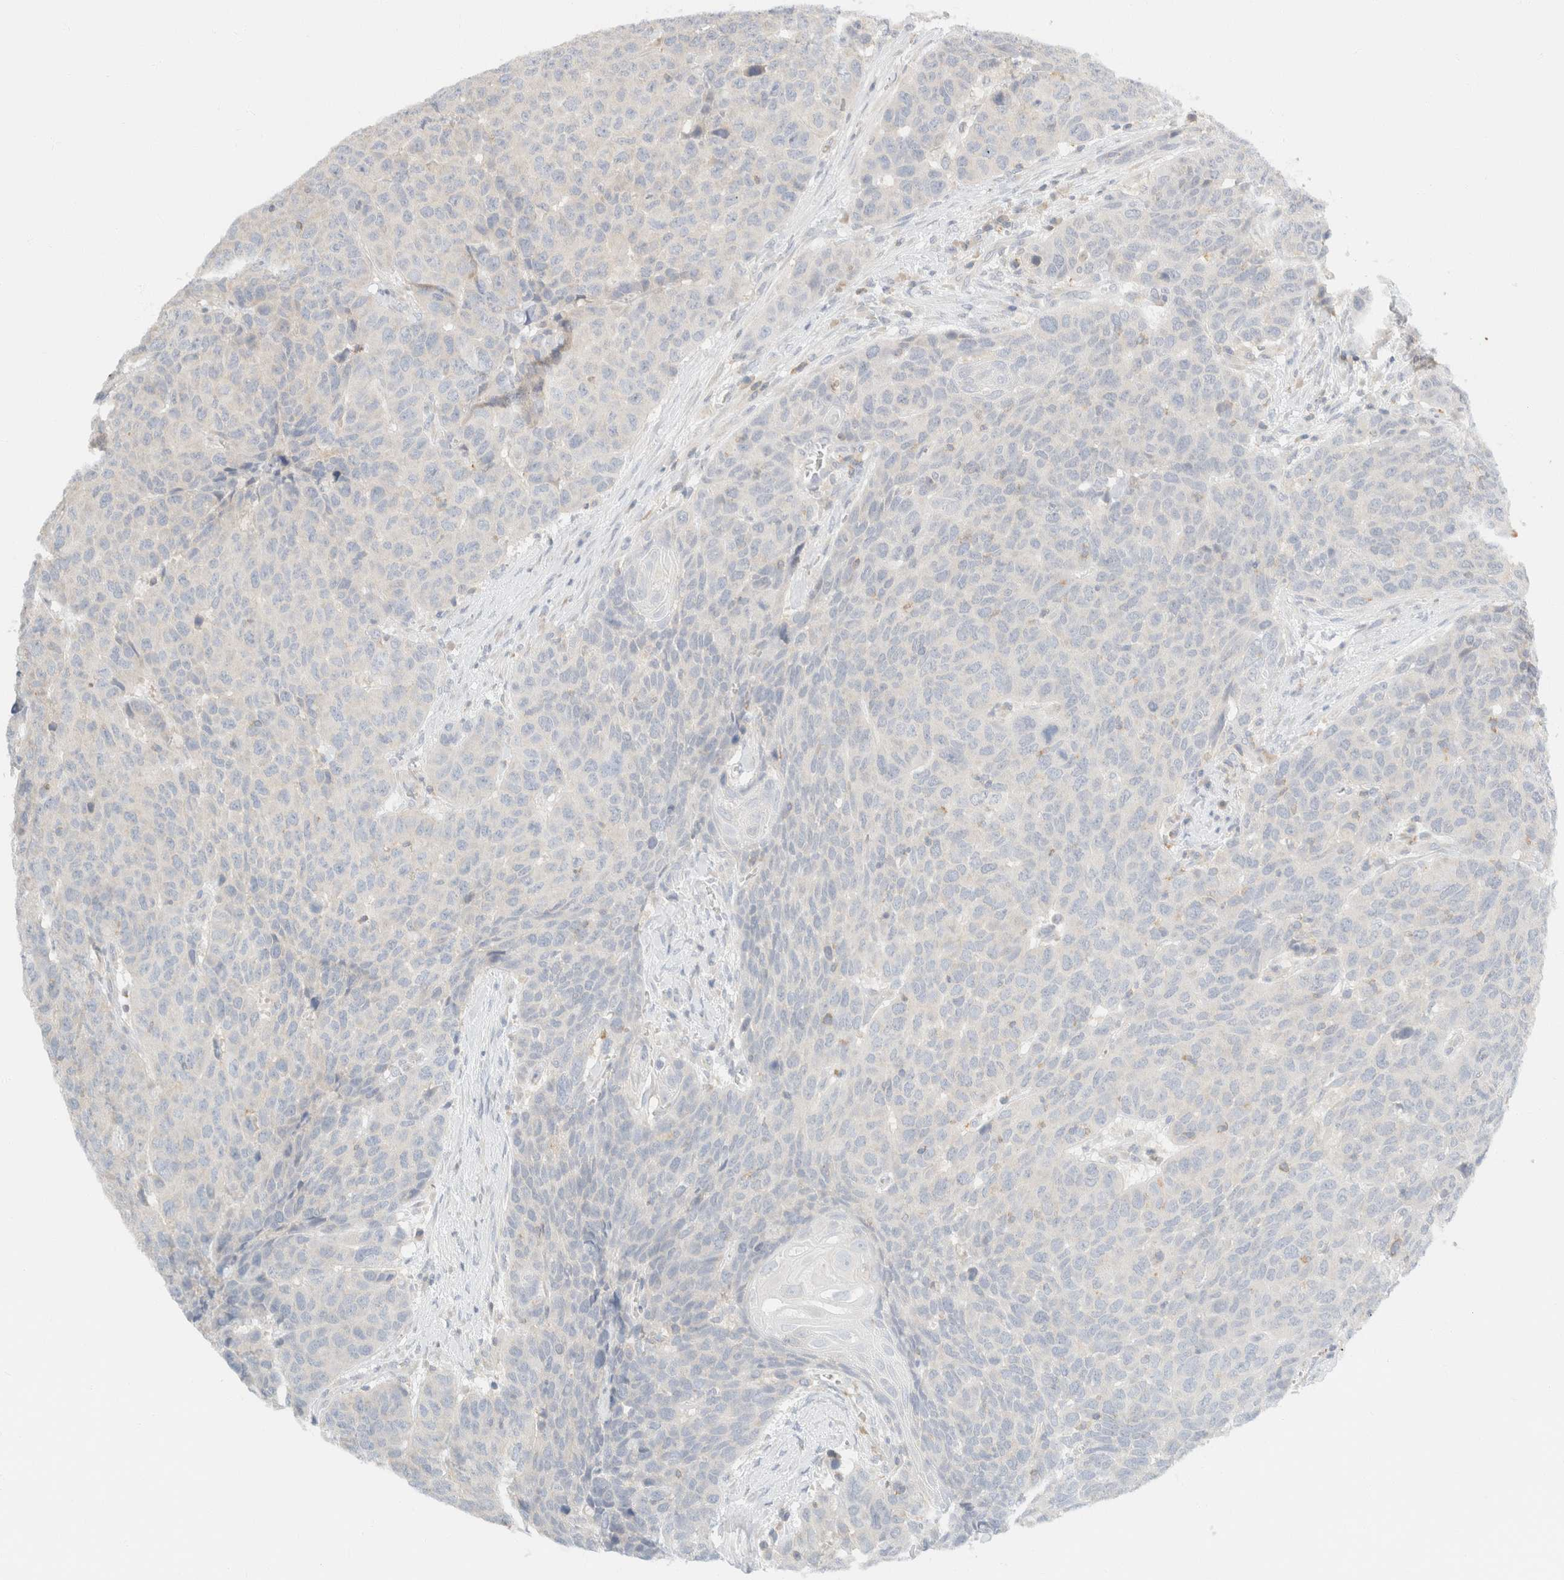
{"staining": {"intensity": "negative", "quantity": "none", "location": "none"}, "tissue": "head and neck cancer", "cell_type": "Tumor cells", "image_type": "cancer", "snomed": [{"axis": "morphology", "description": "Squamous cell carcinoma, NOS"}, {"axis": "topography", "description": "Head-Neck"}], "caption": "Squamous cell carcinoma (head and neck) was stained to show a protein in brown. There is no significant staining in tumor cells.", "gene": "SH3GLB2", "patient": {"sex": "male", "age": 66}}